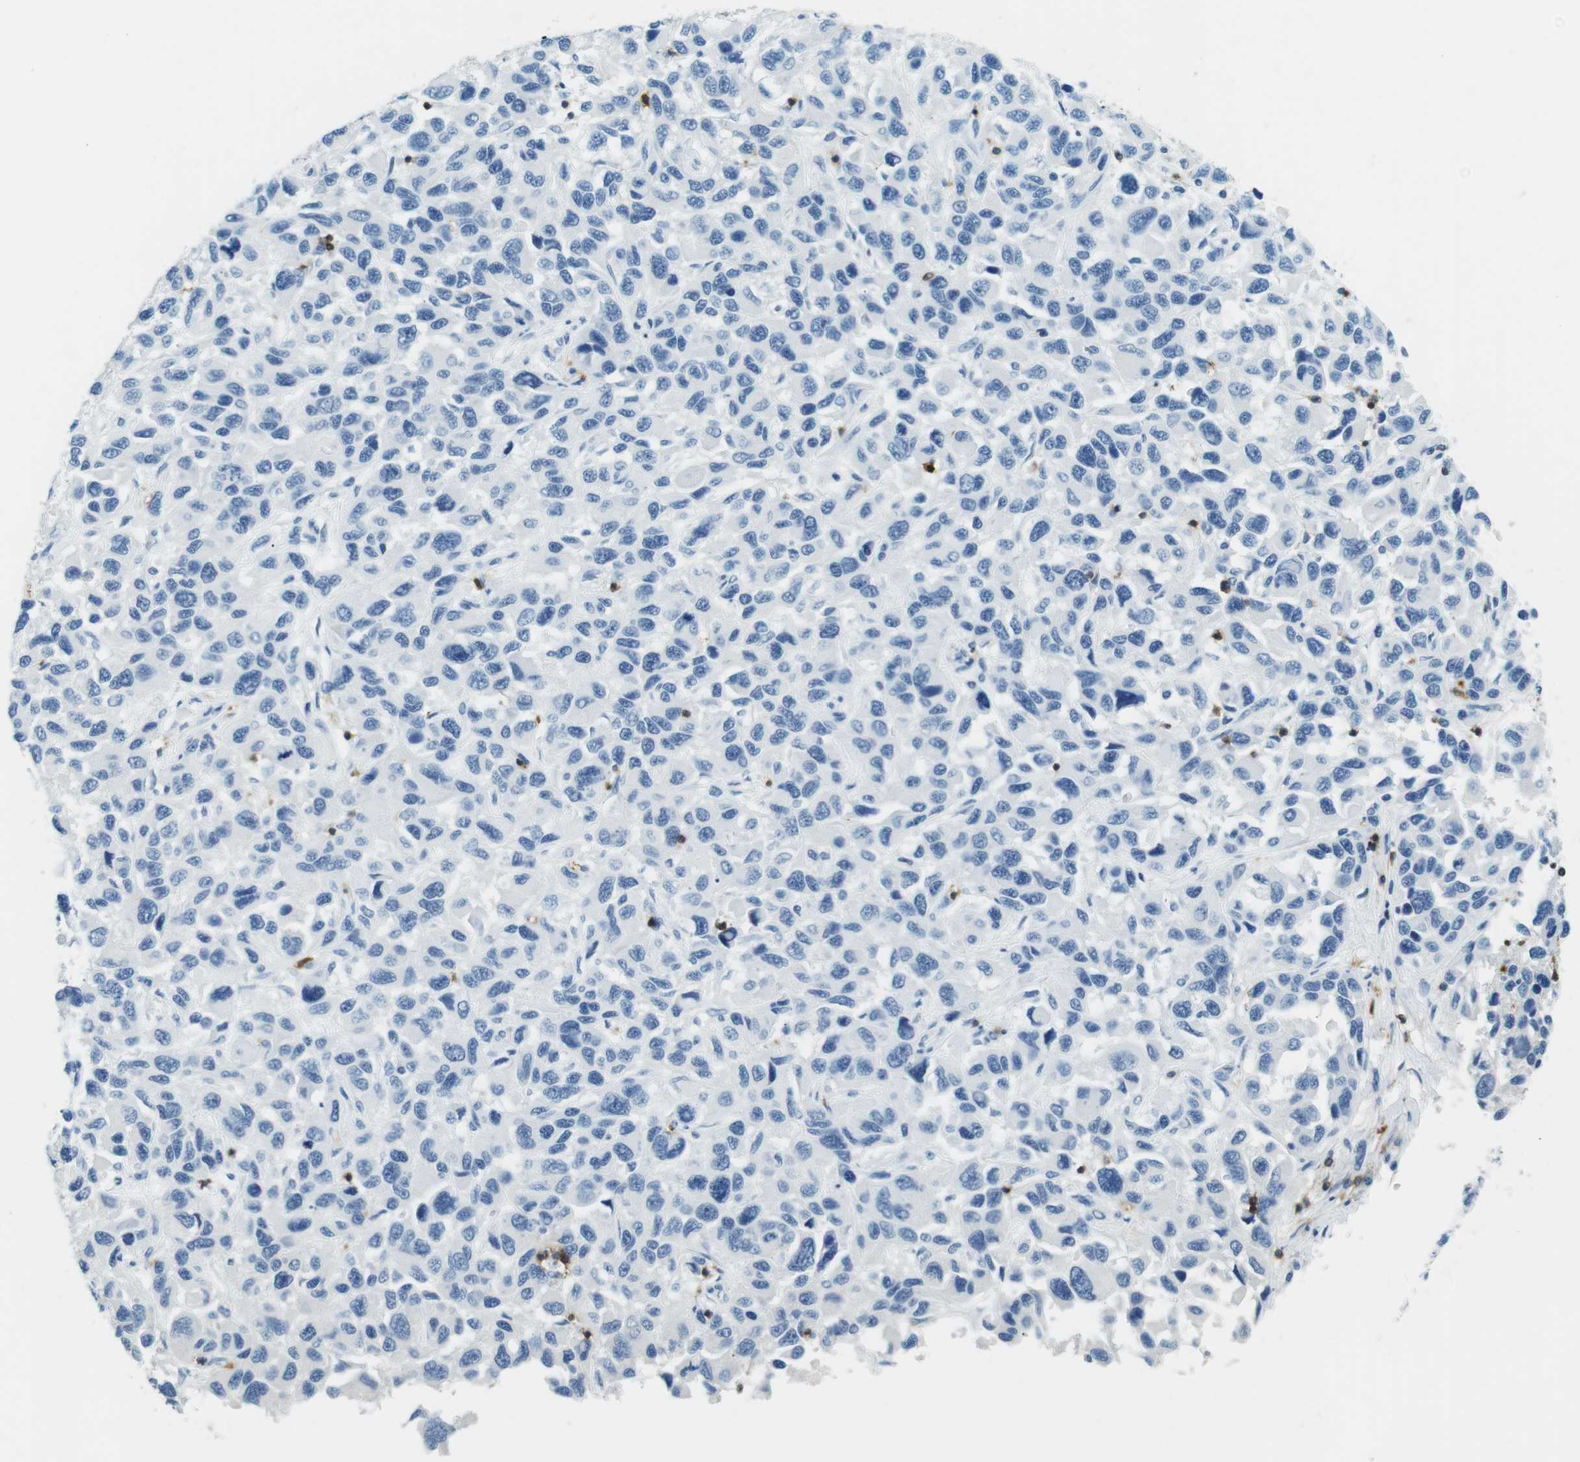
{"staining": {"intensity": "negative", "quantity": "none", "location": "none"}, "tissue": "melanoma", "cell_type": "Tumor cells", "image_type": "cancer", "snomed": [{"axis": "morphology", "description": "Malignant melanoma, NOS"}, {"axis": "topography", "description": "Skin"}], "caption": "IHC micrograph of neoplastic tissue: human melanoma stained with DAB shows no significant protein expression in tumor cells. Nuclei are stained in blue.", "gene": "LAT", "patient": {"sex": "male", "age": 53}}